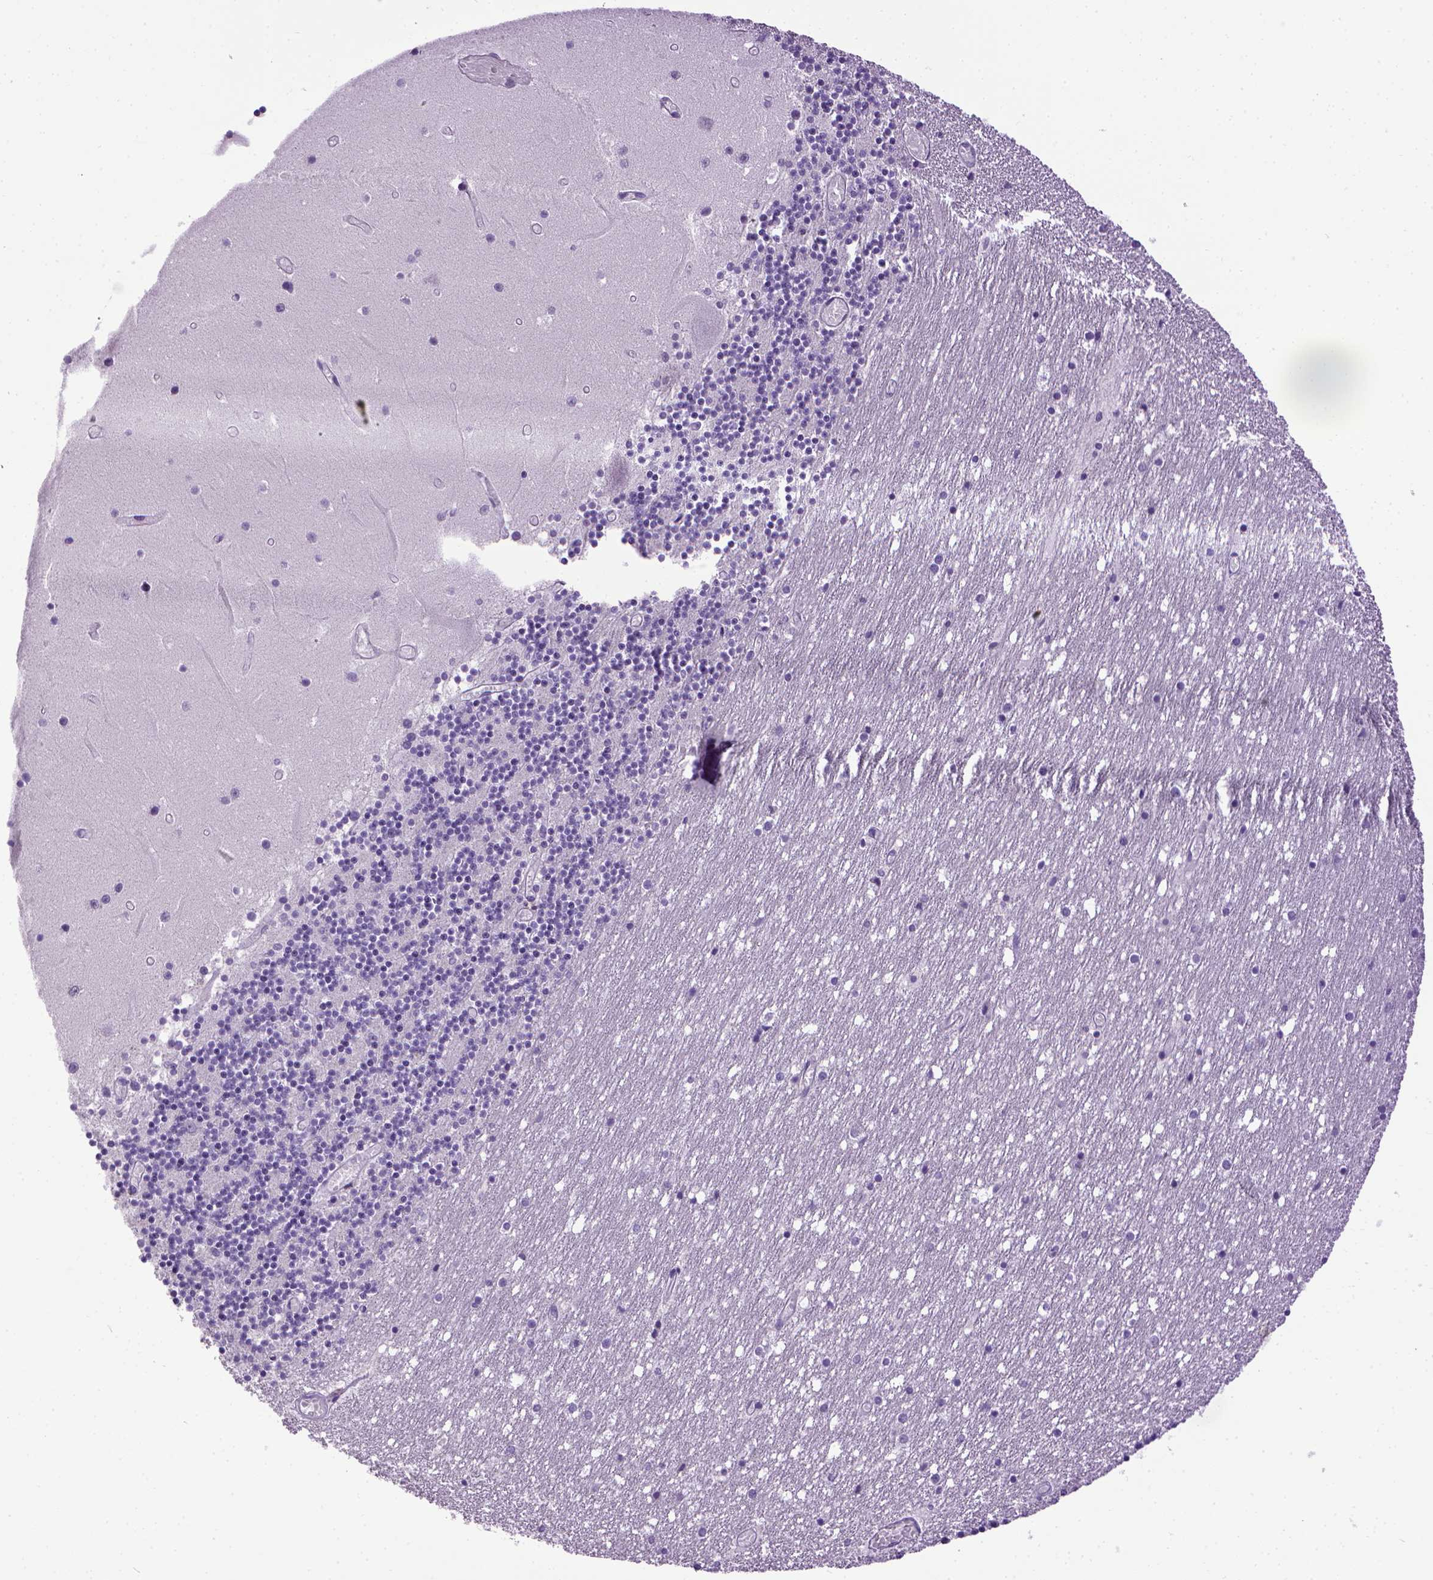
{"staining": {"intensity": "negative", "quantity": "none", "location": "none"}, "tissue": "cerebellum", "cell_type": "Cells in granular layer", "image_type": "normal", "snomed": [{"axis": "morphology", "description": "Normal tissue, NOS"}, {"axis": "topography", "description": "Cerebellum"}], "caption": "DAB immunohistochemical staining of unremarkable human cerebellum shows no significant staining in cells in granular layer.", "gene": "CDH1", "patient": {"sex": "female", "age": 28}}